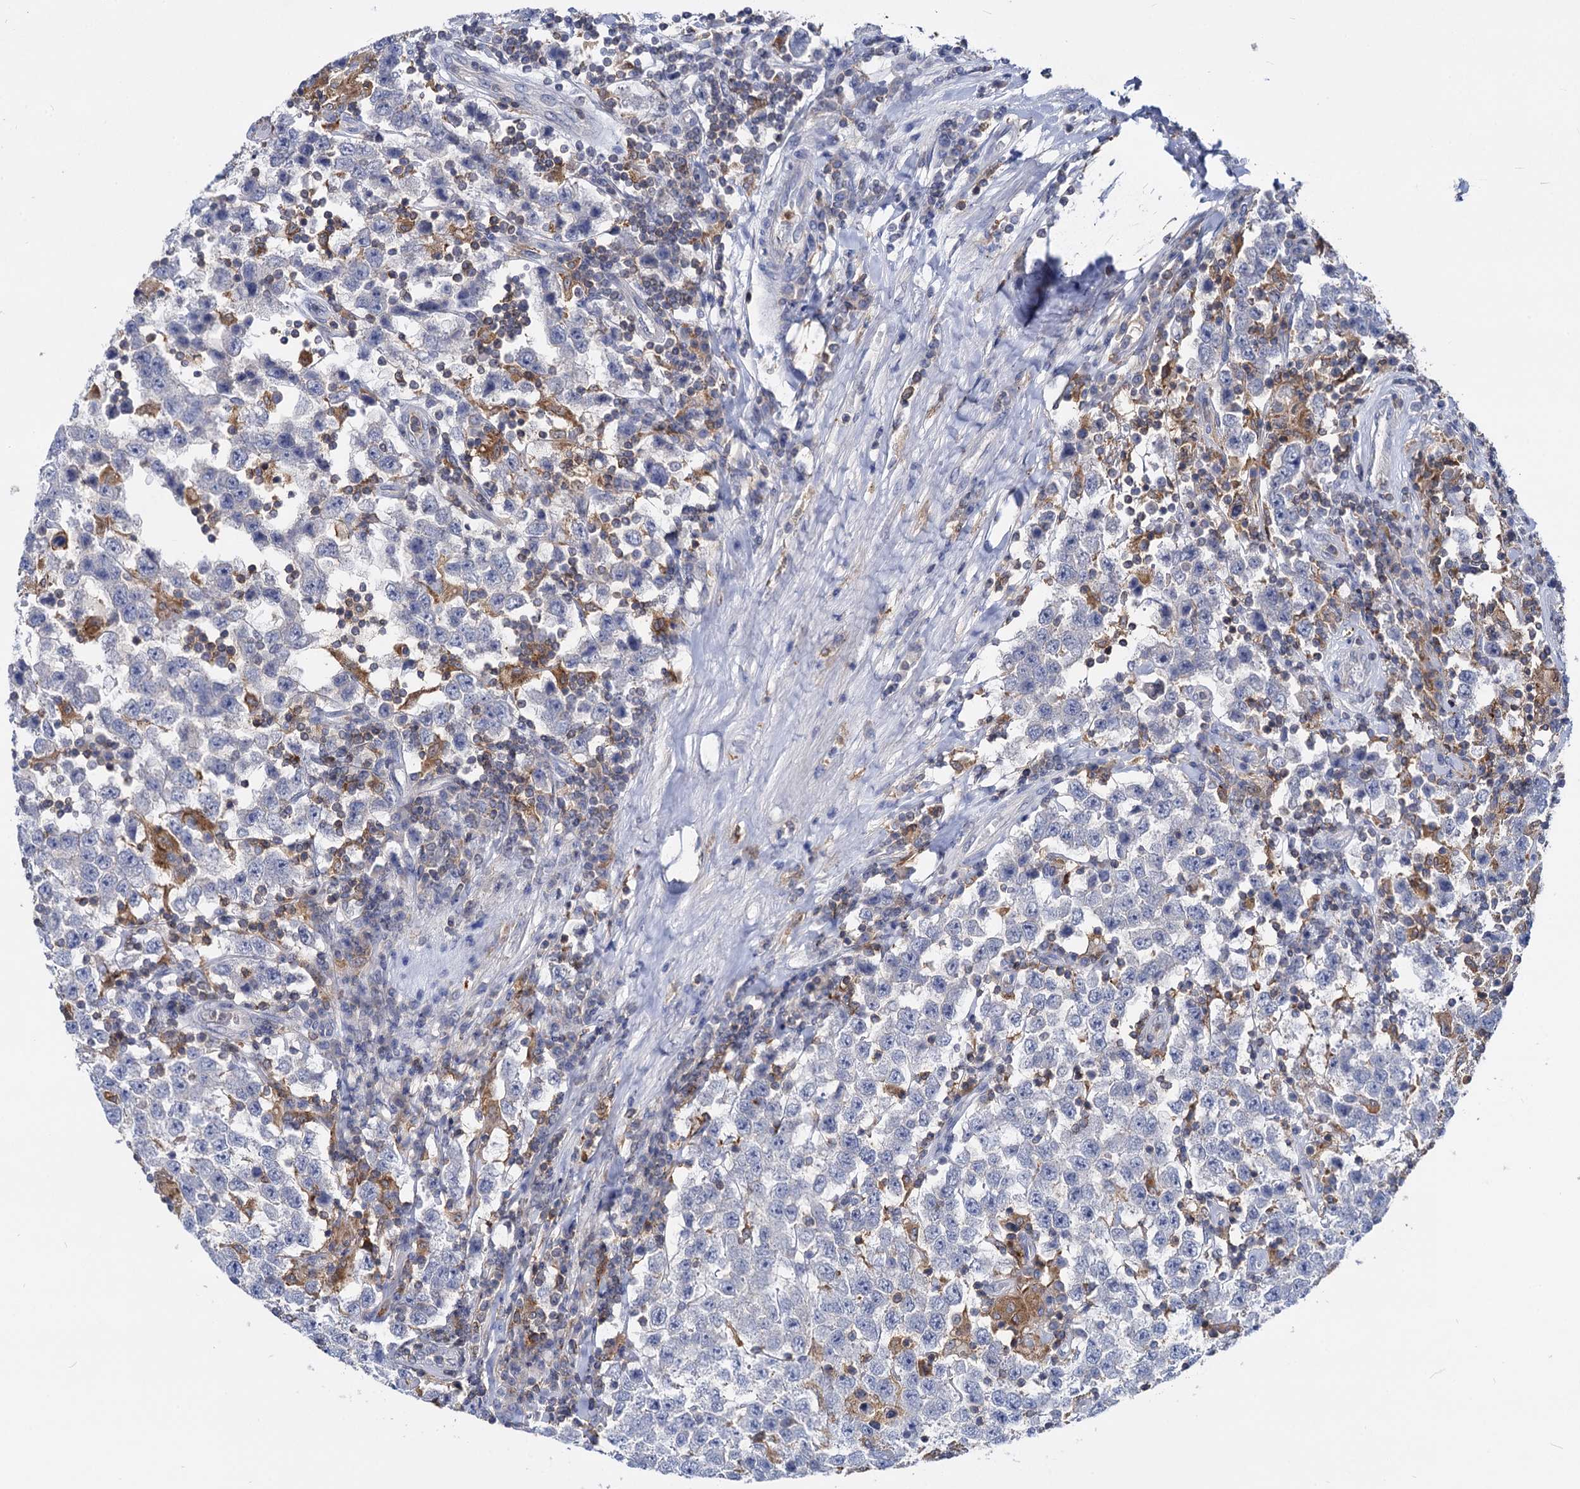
{"staining": {"intensity": "negative", "quantity": "none", "location": "none"}, "tissue": "testis cancer", "cell_type": "Tumor cells", "image_type": "cancer", "snomed": [{"axis": "morphology", "description": "Normal tissue, NOS"}, {"axis": "morphology", "description": "Urothelial carcinoma, High grade"}, {"axis": "morphology", "description": "Seminoma, NOS"}, {"axis": "morphology", "description": "Carcinoma, Embryonal, NOS"}, {"axis": "topography", "description": "Urinary bladder"}, {"axis": "topography", "description": "Testis"}], "caption": "An immunohistochemistry histopathology image of testis seminoma is shown. There is no staining in tumor cells of testis seminoma.", "gene": "RHOG", "patient": {"sex": "male", "age": 41}}